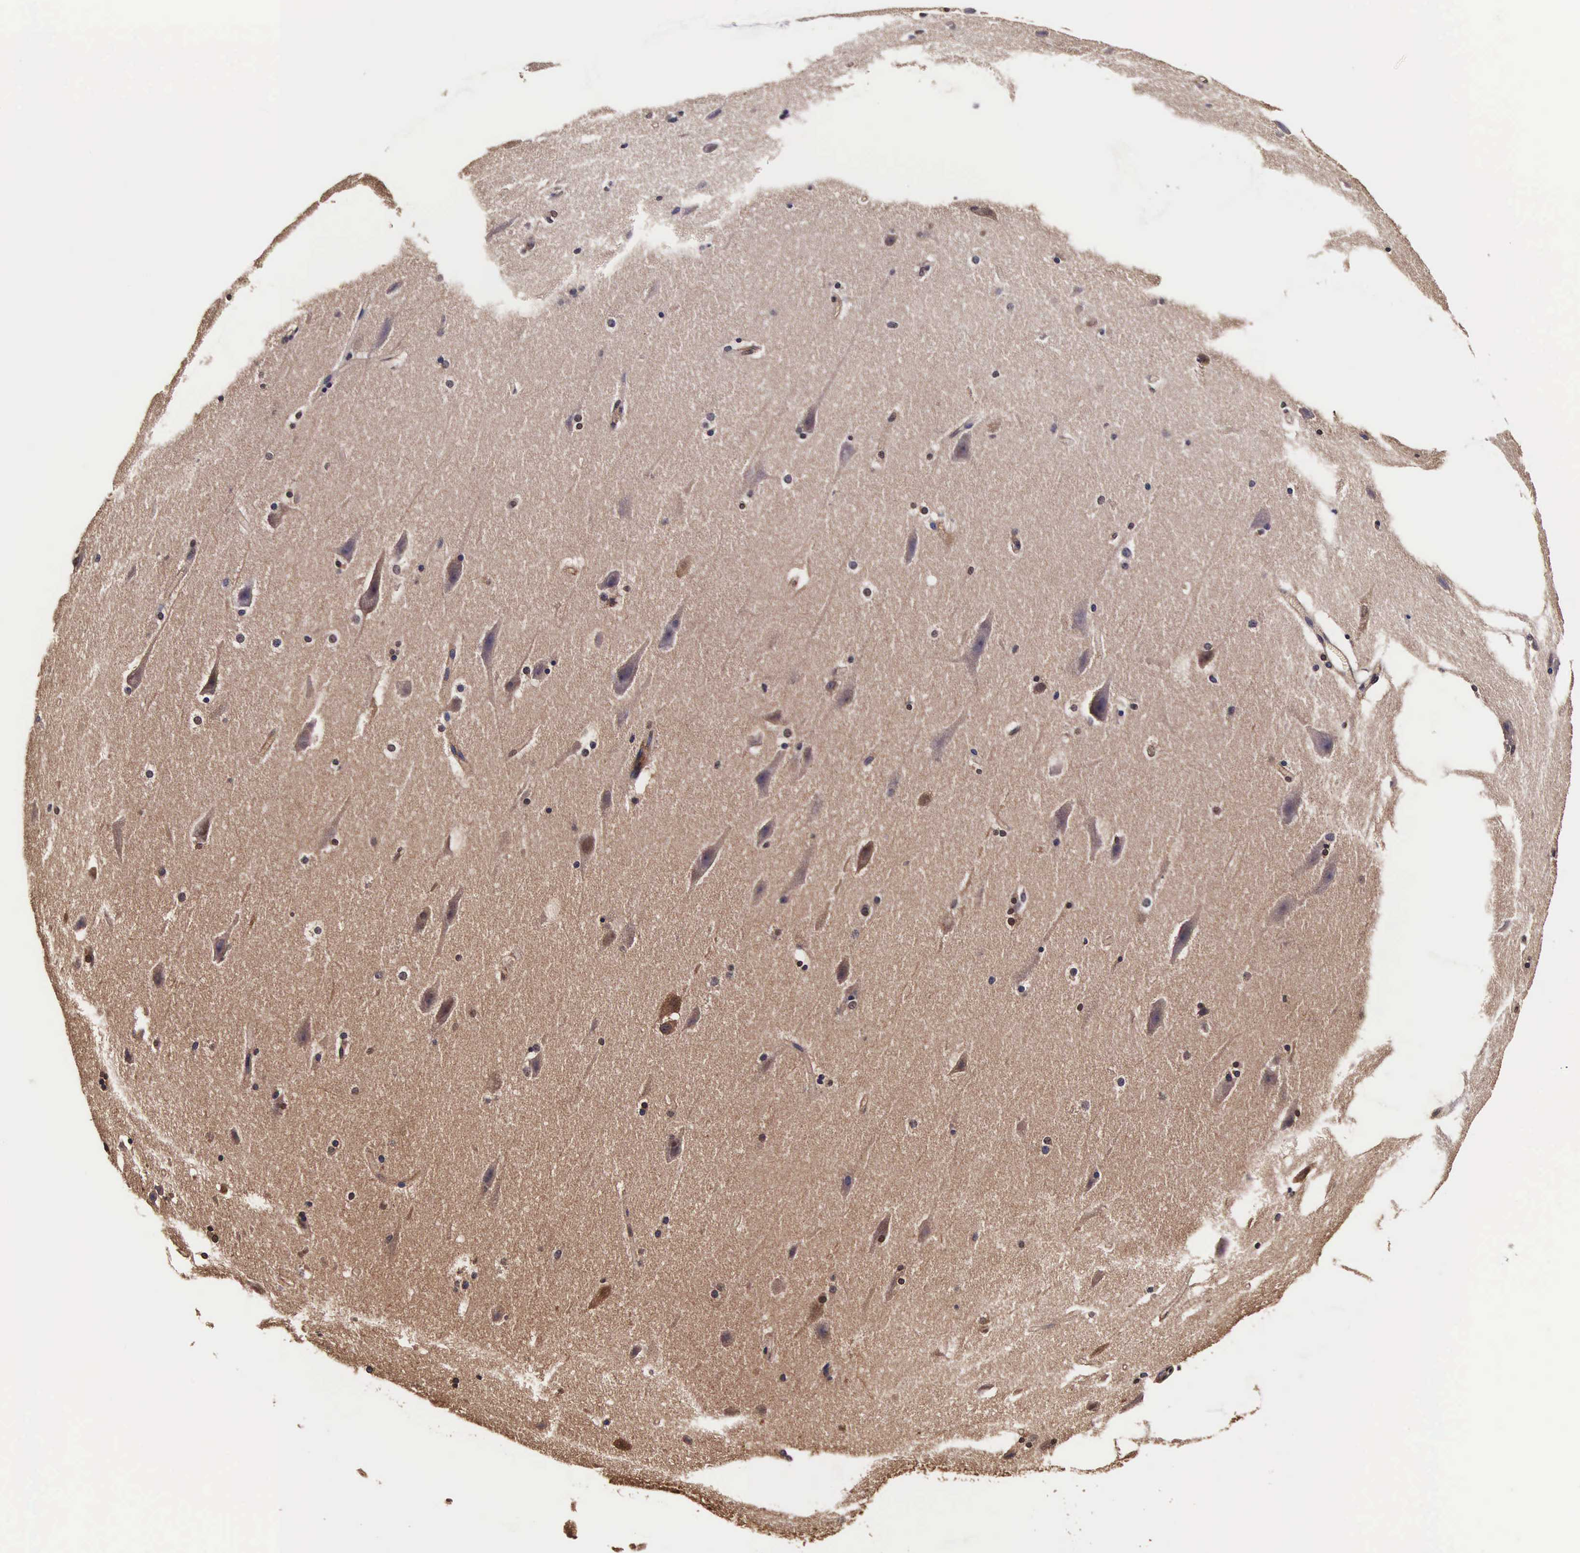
{"staining": {"intensity": "moderate", "quantity": ">75%", "location": "cytoplasmic/membranous,nuclear"}, "tissue": "cerebral cortex", "cell_type": "Endothelial cells", "image_type": "normal", "snomed": [{"axis": "morphology", "description": "Normal tissue, NOS"}, {"axis": "topography", "description": "Cerebral cortex"}, {"axis": "topography", "description": "Hippocampus"}], "caption": "Cerebral cortex stained with a protein marker shows moderate staining in endothelial cells.", "gene": "TECPR2", "patient": {"sex": "female", "age": 19}}